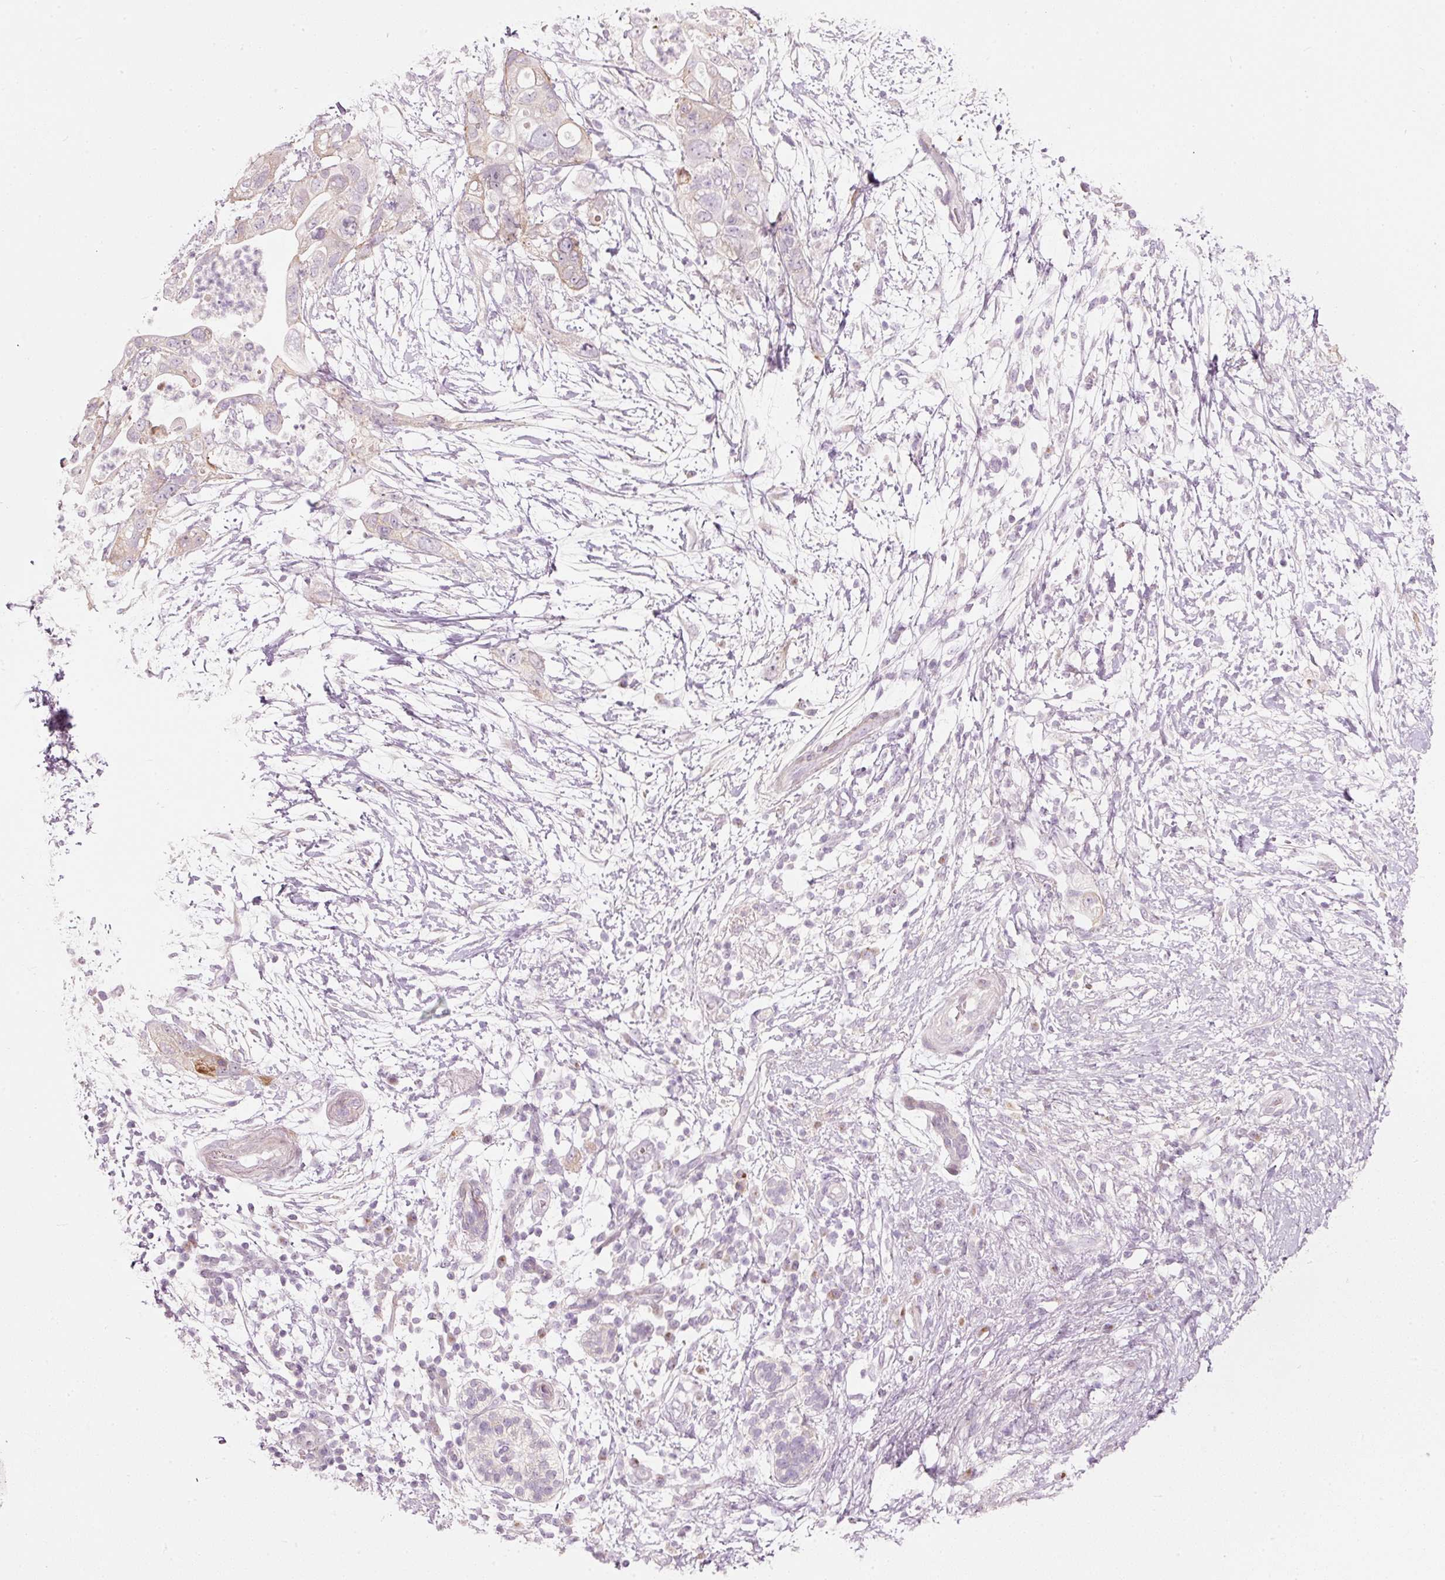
{"staining": {"intensity": "negative", "quantity": "none", "location": "none"}, "tissue": "pancreatic cancer", "cell_type": "Tumor cells", "image_type": "cancer", "snomed": [{"axis": "morphology", "description": "Adenocarcinoma, NOS"}, {"axis": "topography", "description": "Pancreas"}], "caption": "This is an IHC photomicrograph of pancreatic adenocarcinoma. There is no staining in tumor cells.", "gene": "SLC20A1", "patient": {"sex": "female", "age": 72}}